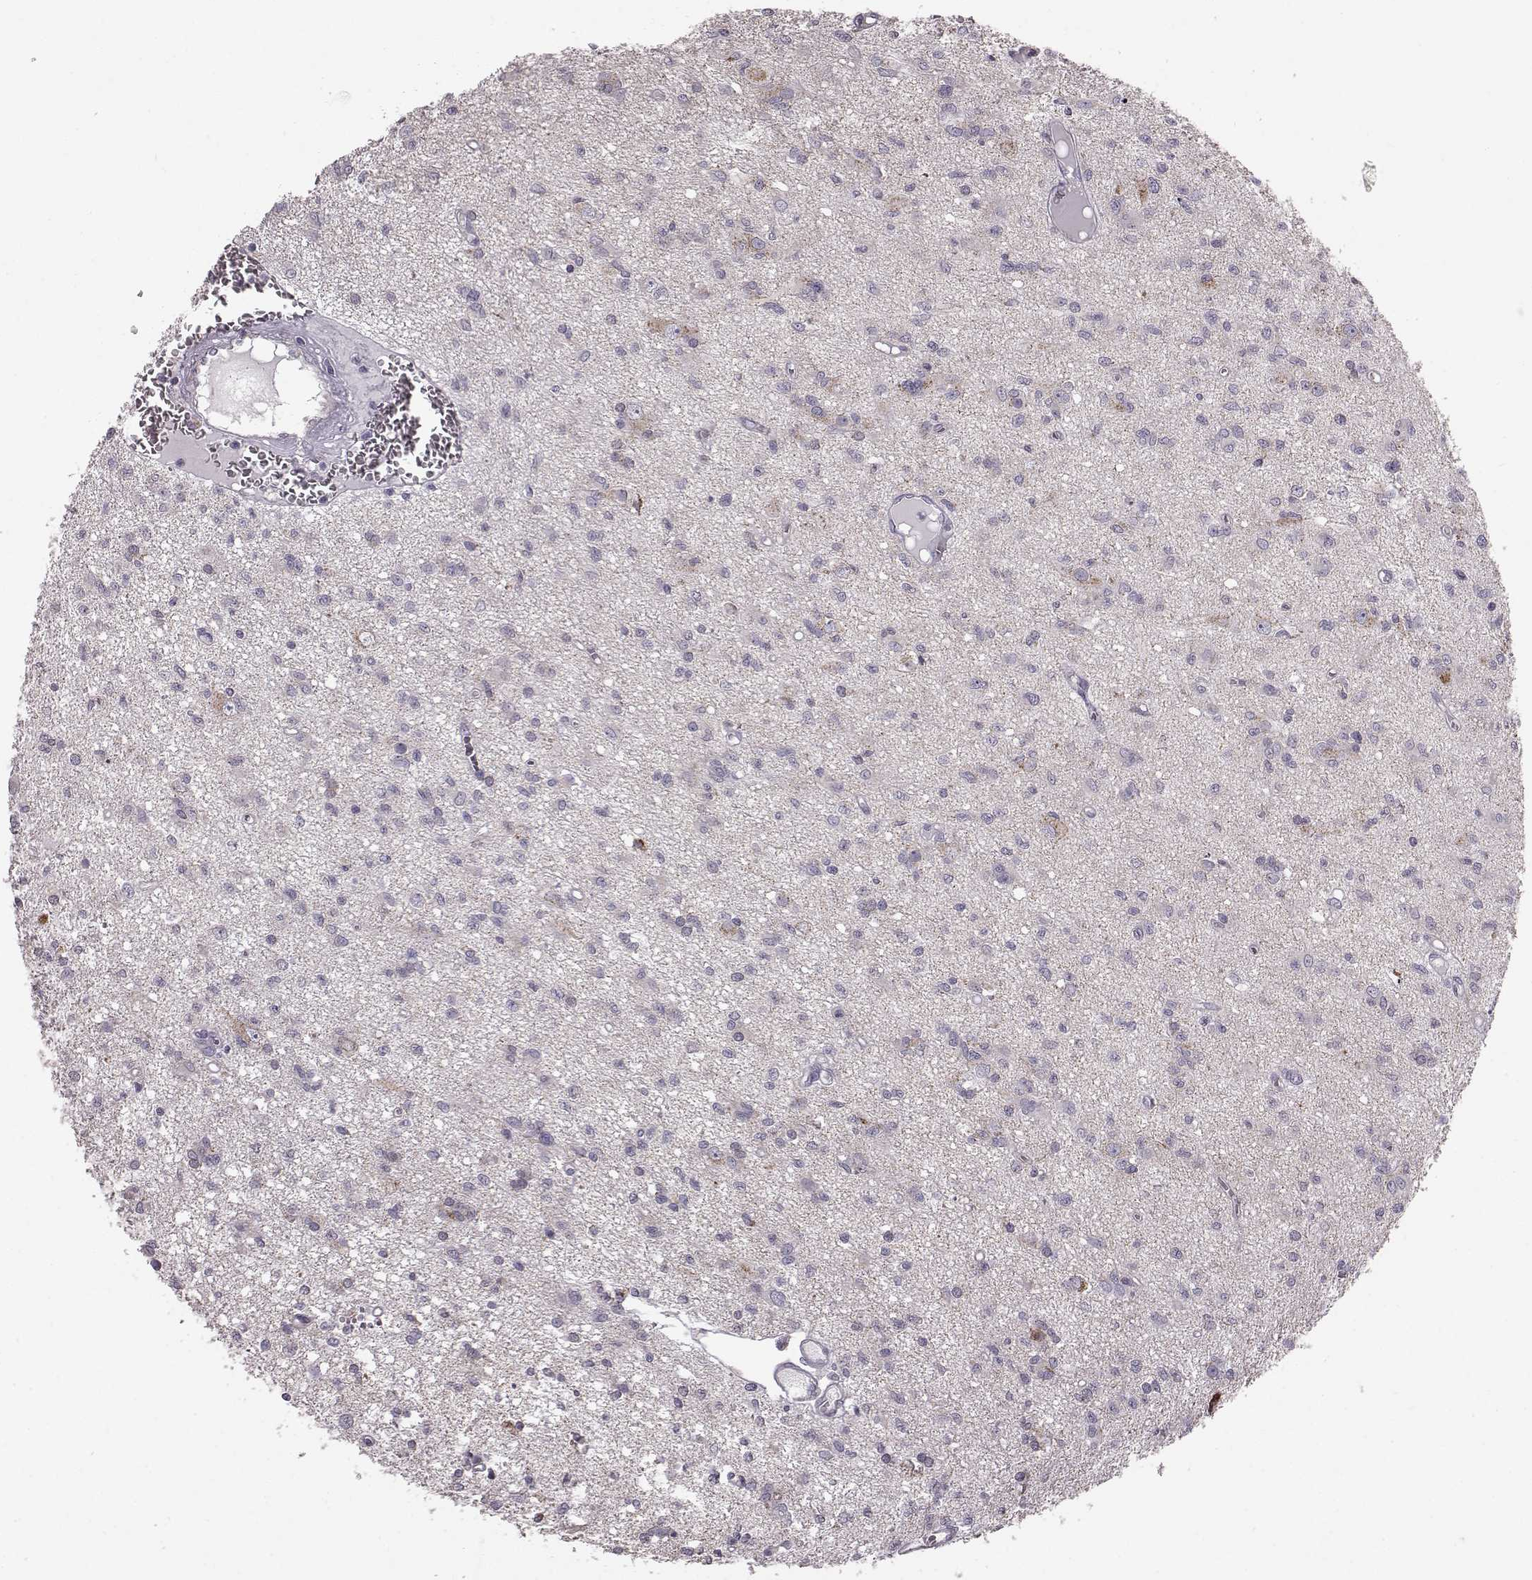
{"staining": {"intensity": "negative", "quantity": "none", "location": "none"}, "tissue": "glioma", "cell_type": "Tumor cells", "image_type": "cancer", "snomed": [{"axis": "morphology", "description": "Glioma, malignant, Low grade"}, {"axis": "topography", "description": "Brain"}], "caption": "Protein analysis of glioma exhibits no significant expression in tumor cells.", "gene": "FAM8A1", "patient": {"sex": "male", "age": 64}}